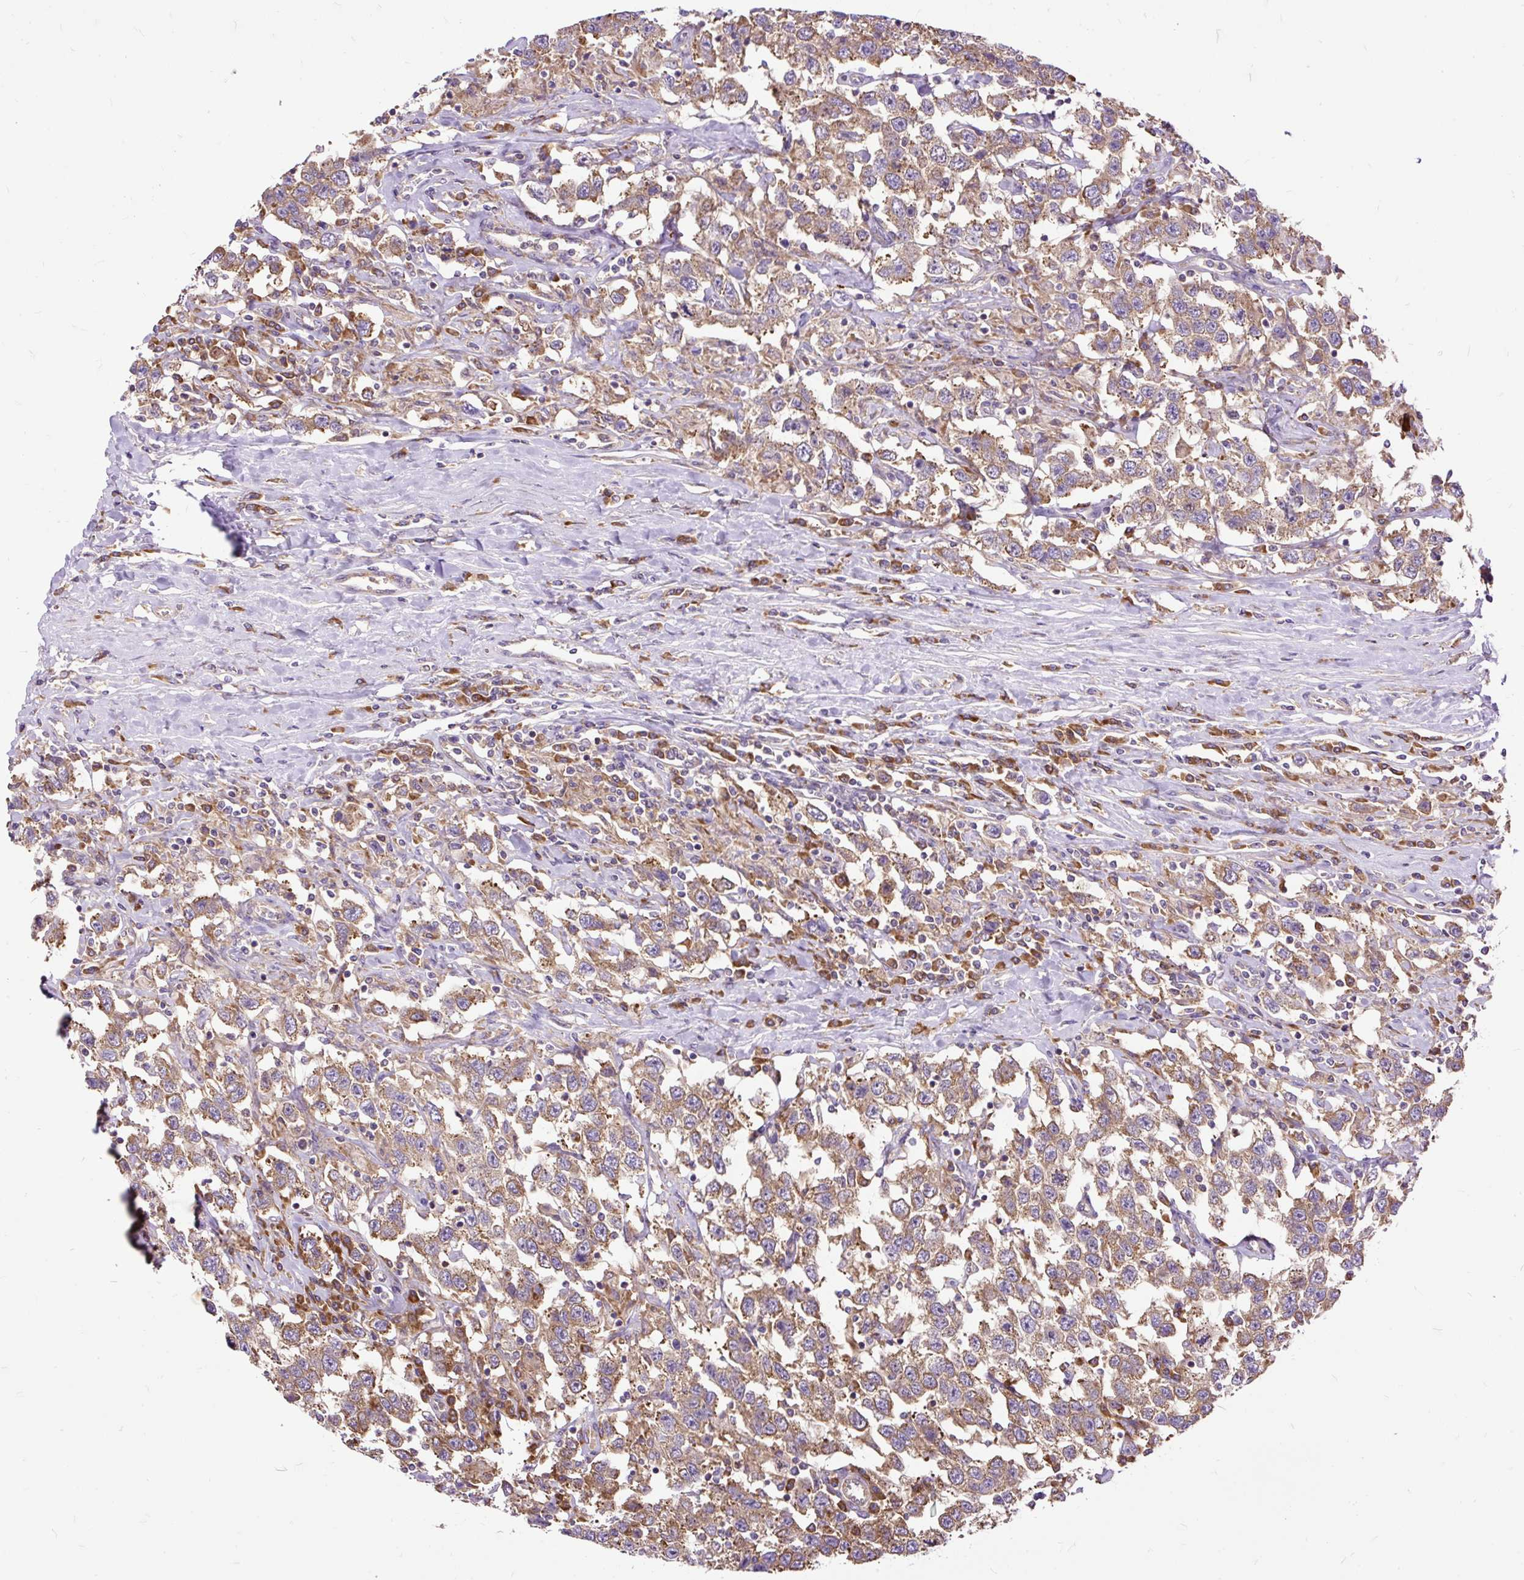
{"staining": {"intensity": "moderate", "quantity": ">75%", "location": "cytoplasmic/membranous"}, "tissue": "testis cancer", "cell_type": "Tumor cells", "image_type": "cancer", "snomed": [{"axis": "morphology", "description": "Seminoma, NOS"}, {"axis": "topography", "description": "Testis"}], "caption": "This micrograph shows seminoma (testis) stained with immunohistochemistry to label a protein in brown. The cytoplasmic/membranous of tumor cells show moderate positivity for the protein. Nuclei are counter-stained blue.", "gene": "RPS5", "patient": {"sex": "male", "age": 41}}